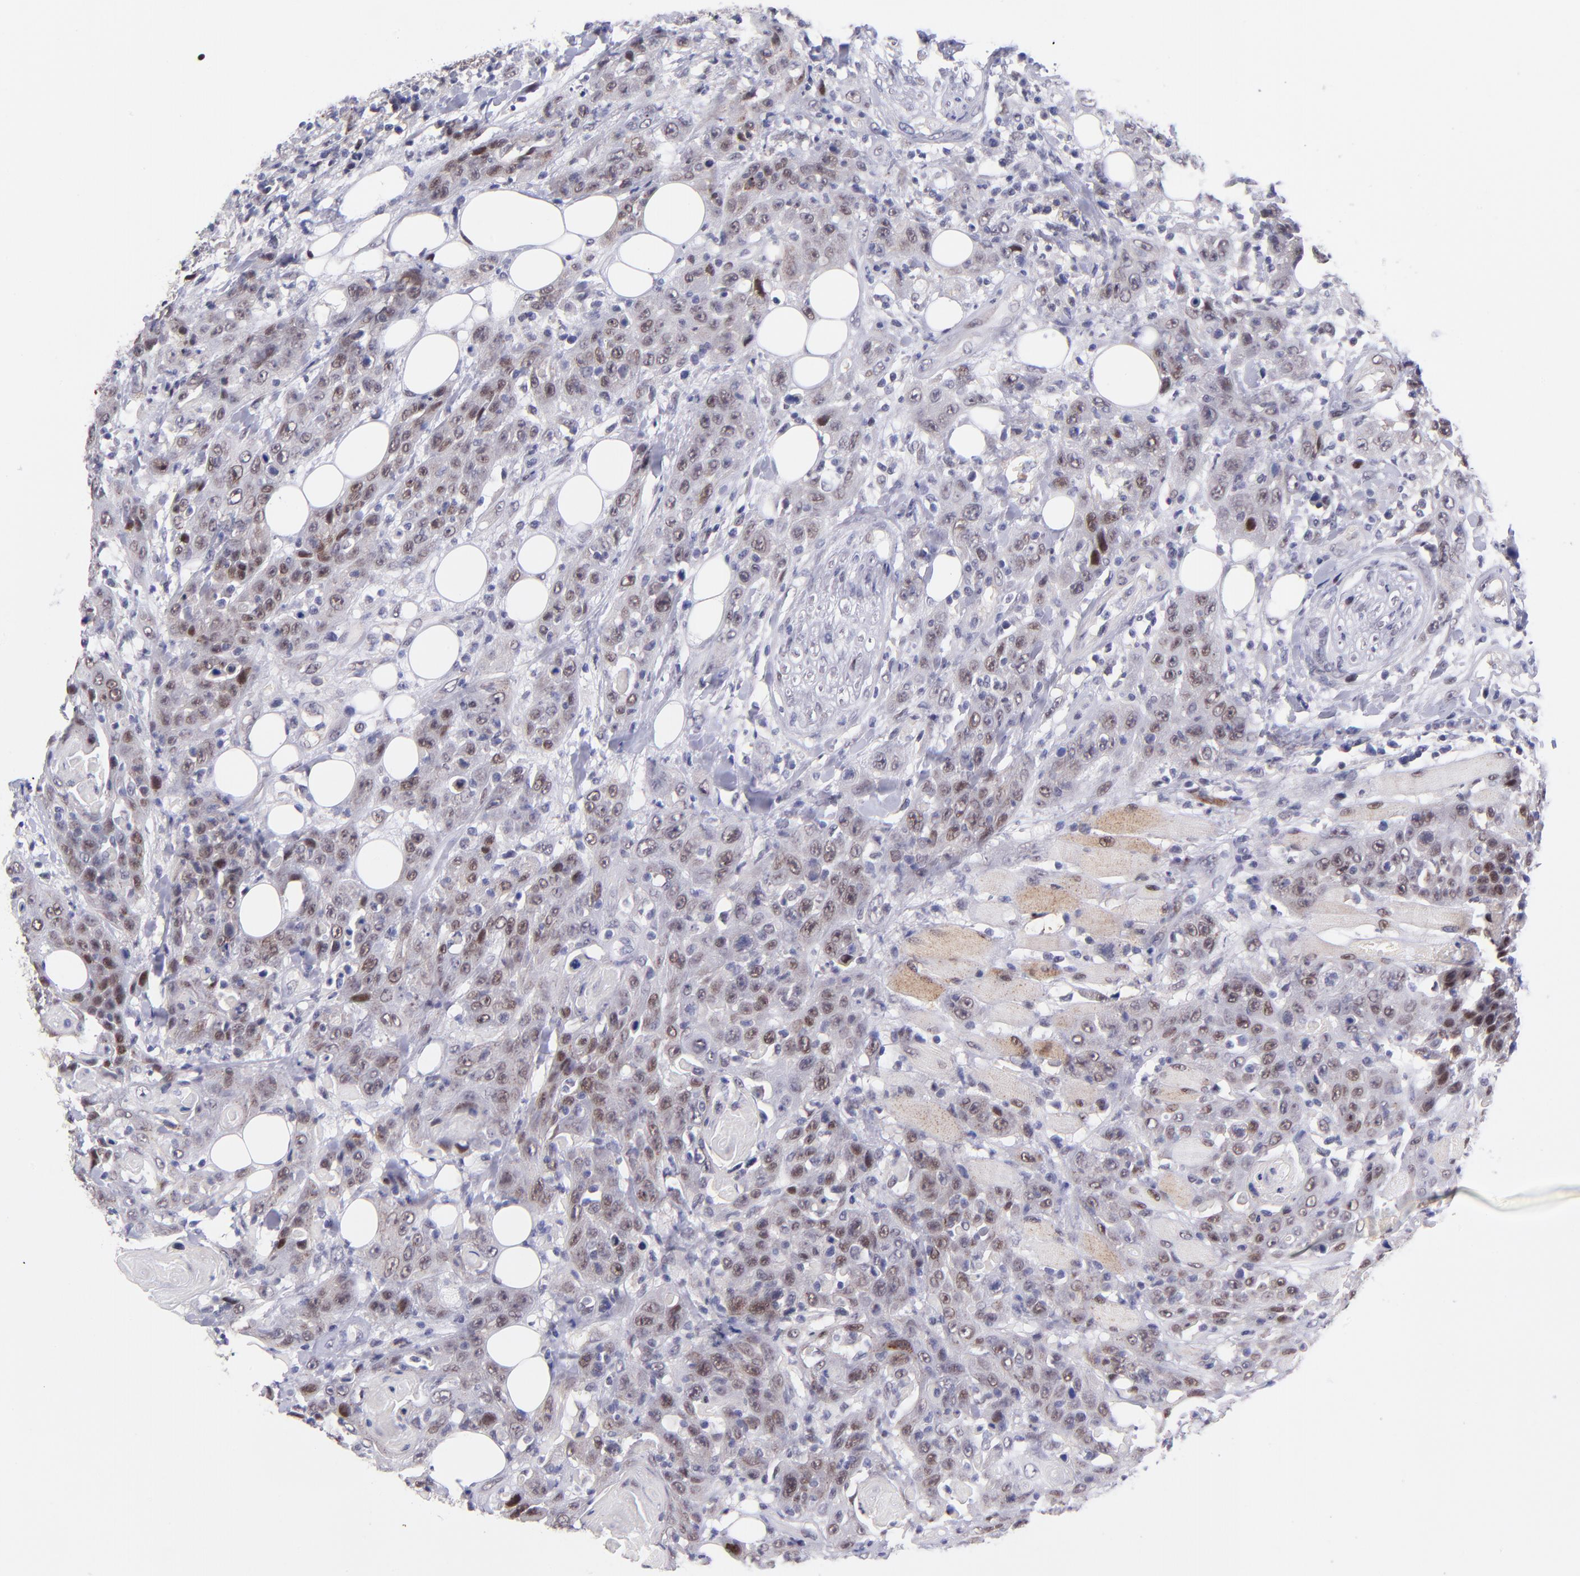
{"staining": {"intensity": "moderate", "quantity": "25%-75%", "location": "nuclear"}, "tissue": "head and neck cancer", "cell_type": "Tumor cells", "image_type": "cancer", "snomed": [{"axis": "morphology", "description": "Squamous cell carcinoma, NOS"}, {"axis": "topography", "description": "Head-Neck"}], "caption": "A high-resolution image shows immunohistochemistry (IHC) staining of squamous cell carcinoma (head and neck), which displays moderate nuclear expression in about 25%-75% of tumor cells.", "gene": "SOX6", "patient": {"sex": "female", "age": 84}}